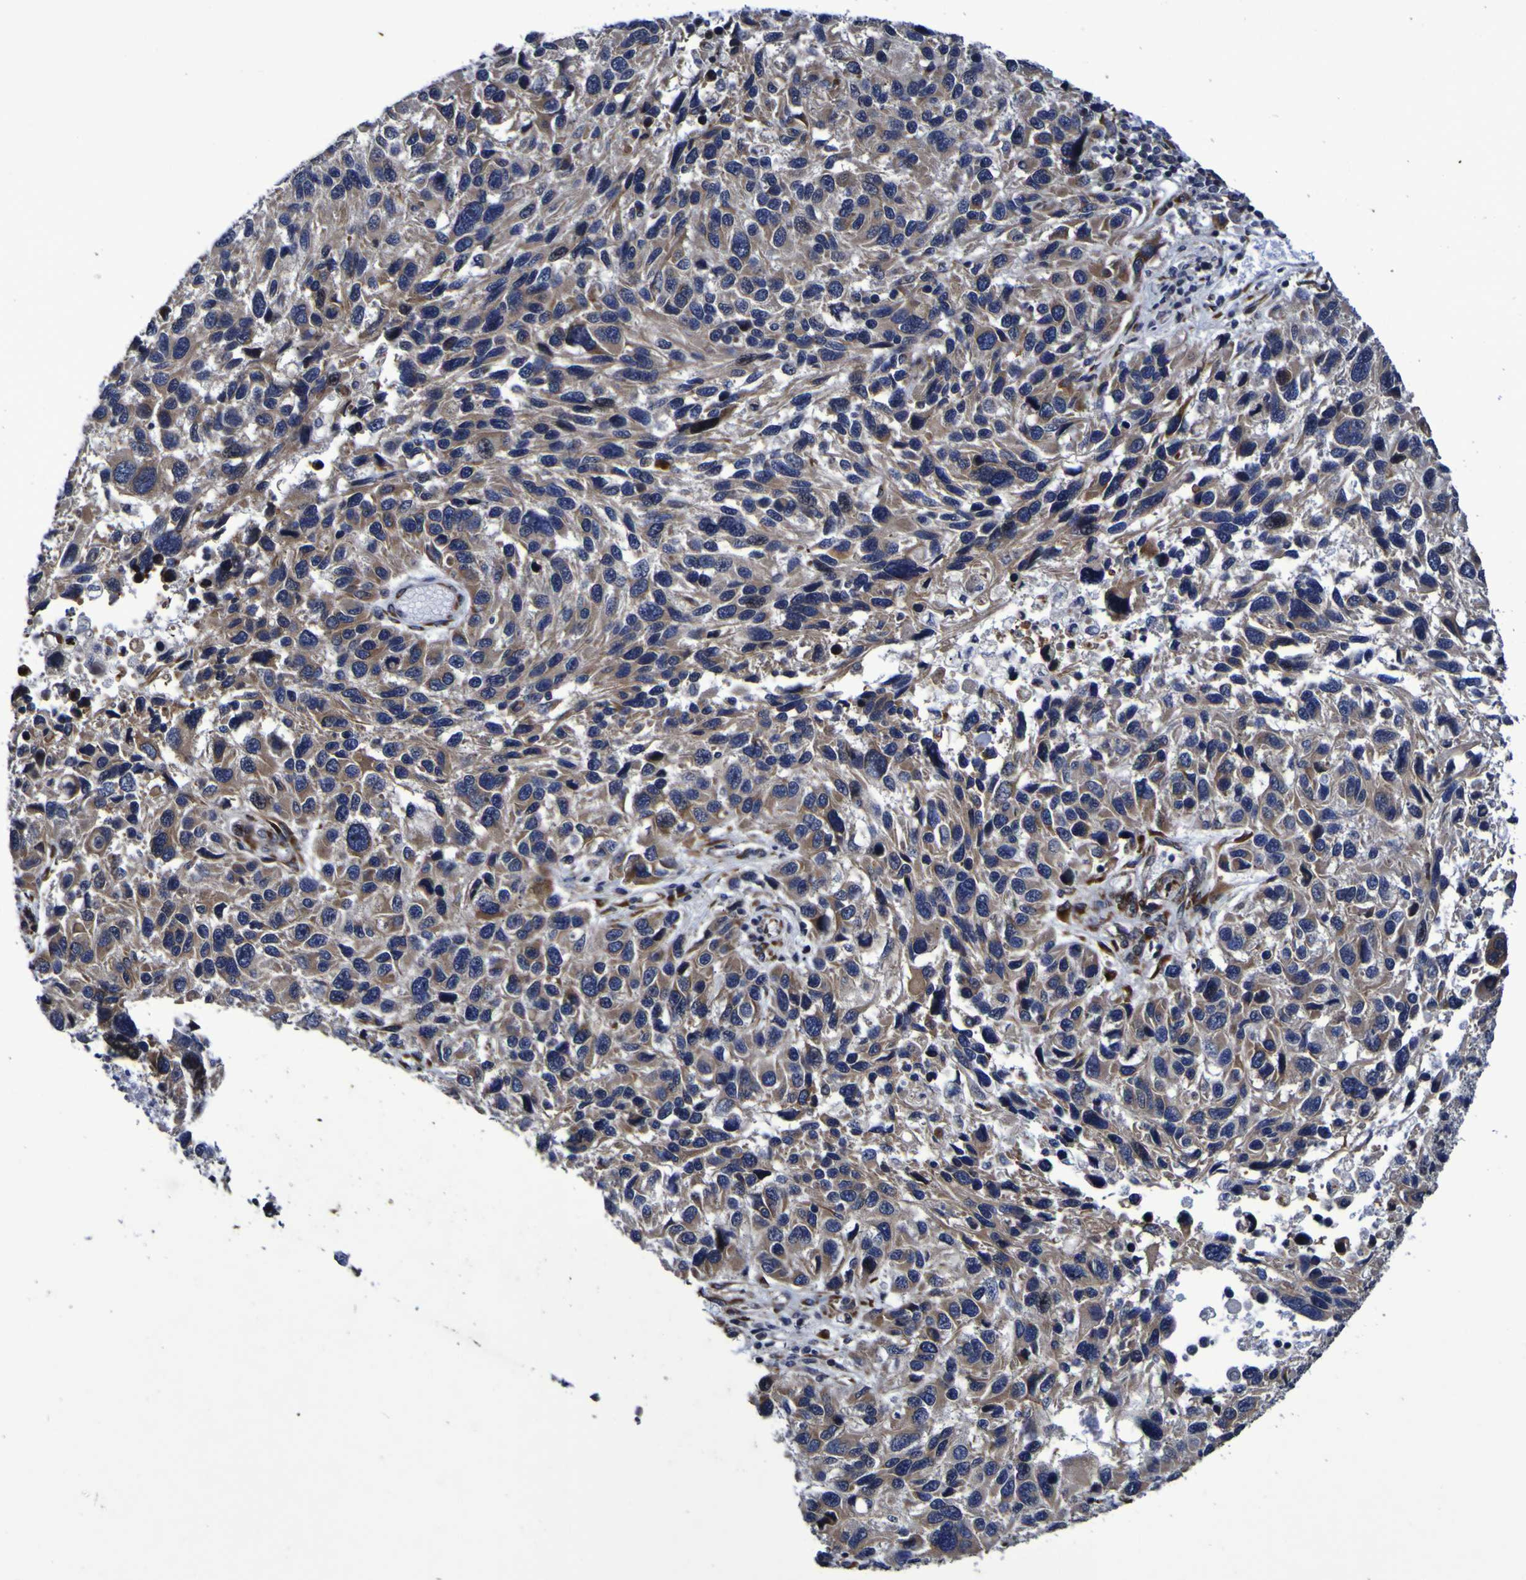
{"staining": {"intensity": "moderate", "quantity": "25%-75%", "location": "cytoplasmic/membranous"}, "tissue": "melanoma", "cell_type": "Tumor cells", "image_type": "cancer", "snomed": [{"axis": "morphology", "description": "Malignant melanoma, NOS"}, {"axis": "topography", "description": "Skin"}], "caption": "Immunohistochemistry image of neoplastic tissue: human malignant melanoma stained using immunohistochemistry reveals medium levels of moderate protein expression localized specifically in the cytoplasmic/membranous of tumor cells, appearing as a cytoplasmic/membranous brown color.", "gene": "P3H1", "patient": {"sex": "male", "age": 53}}